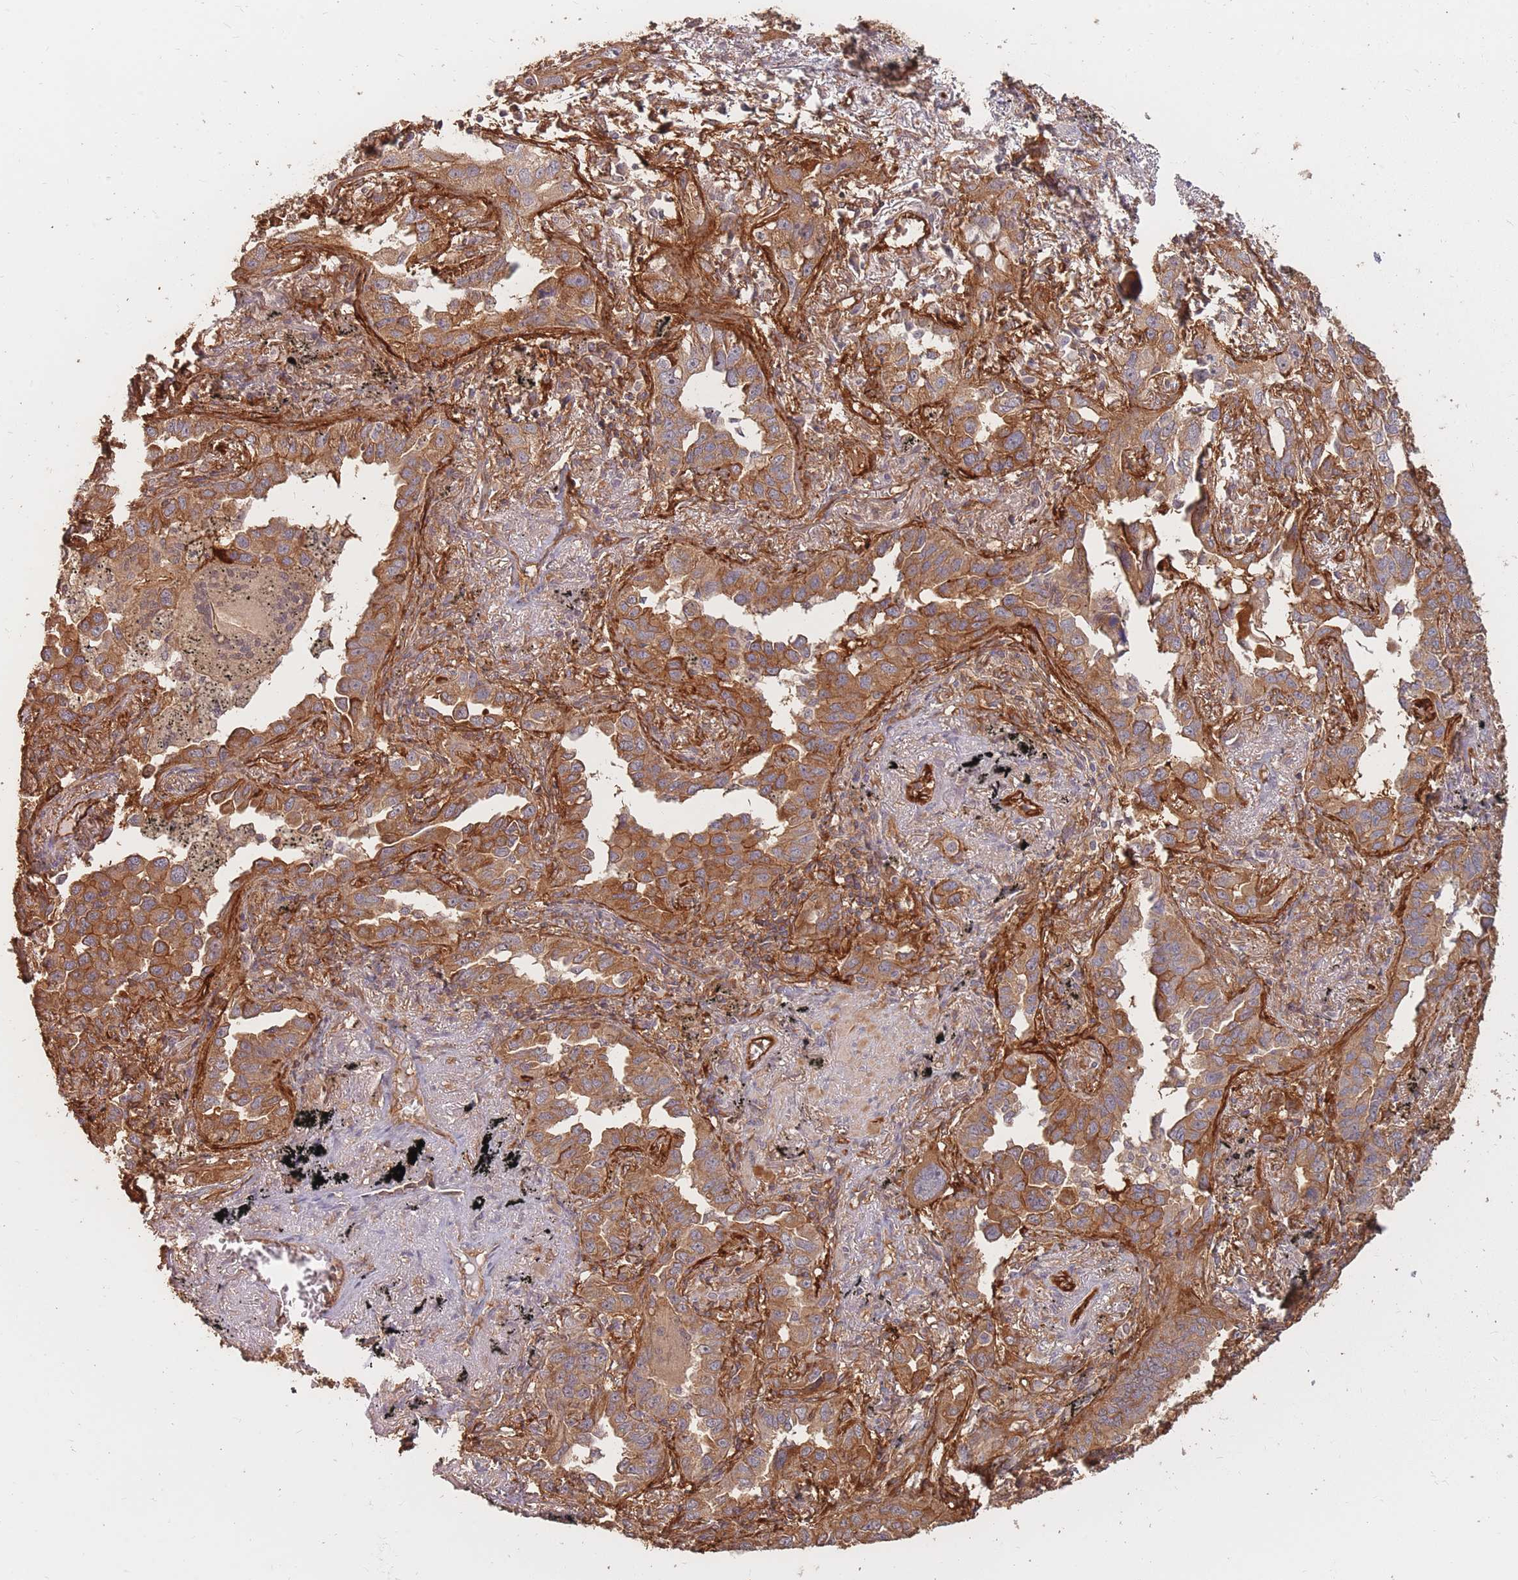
{"staining": {"intensity": "moderate", "quantity": ">75%", "location": "cytoplasmic/membranous"}, "tissue": "lung cancer", "cell_type": "Tumor cells", "image_type": "cancer", "snomed": [{"axis": "morphology", "description": "Adenocarcinoma, NOS"}, {"axis": "topography", "description": "Lung"}], "caption": "Lung cancer stained with a protein marker displays moderate staining in tumor cells.", "gene": "PLS3", "patient": {"sex": "male", "age": 67}}